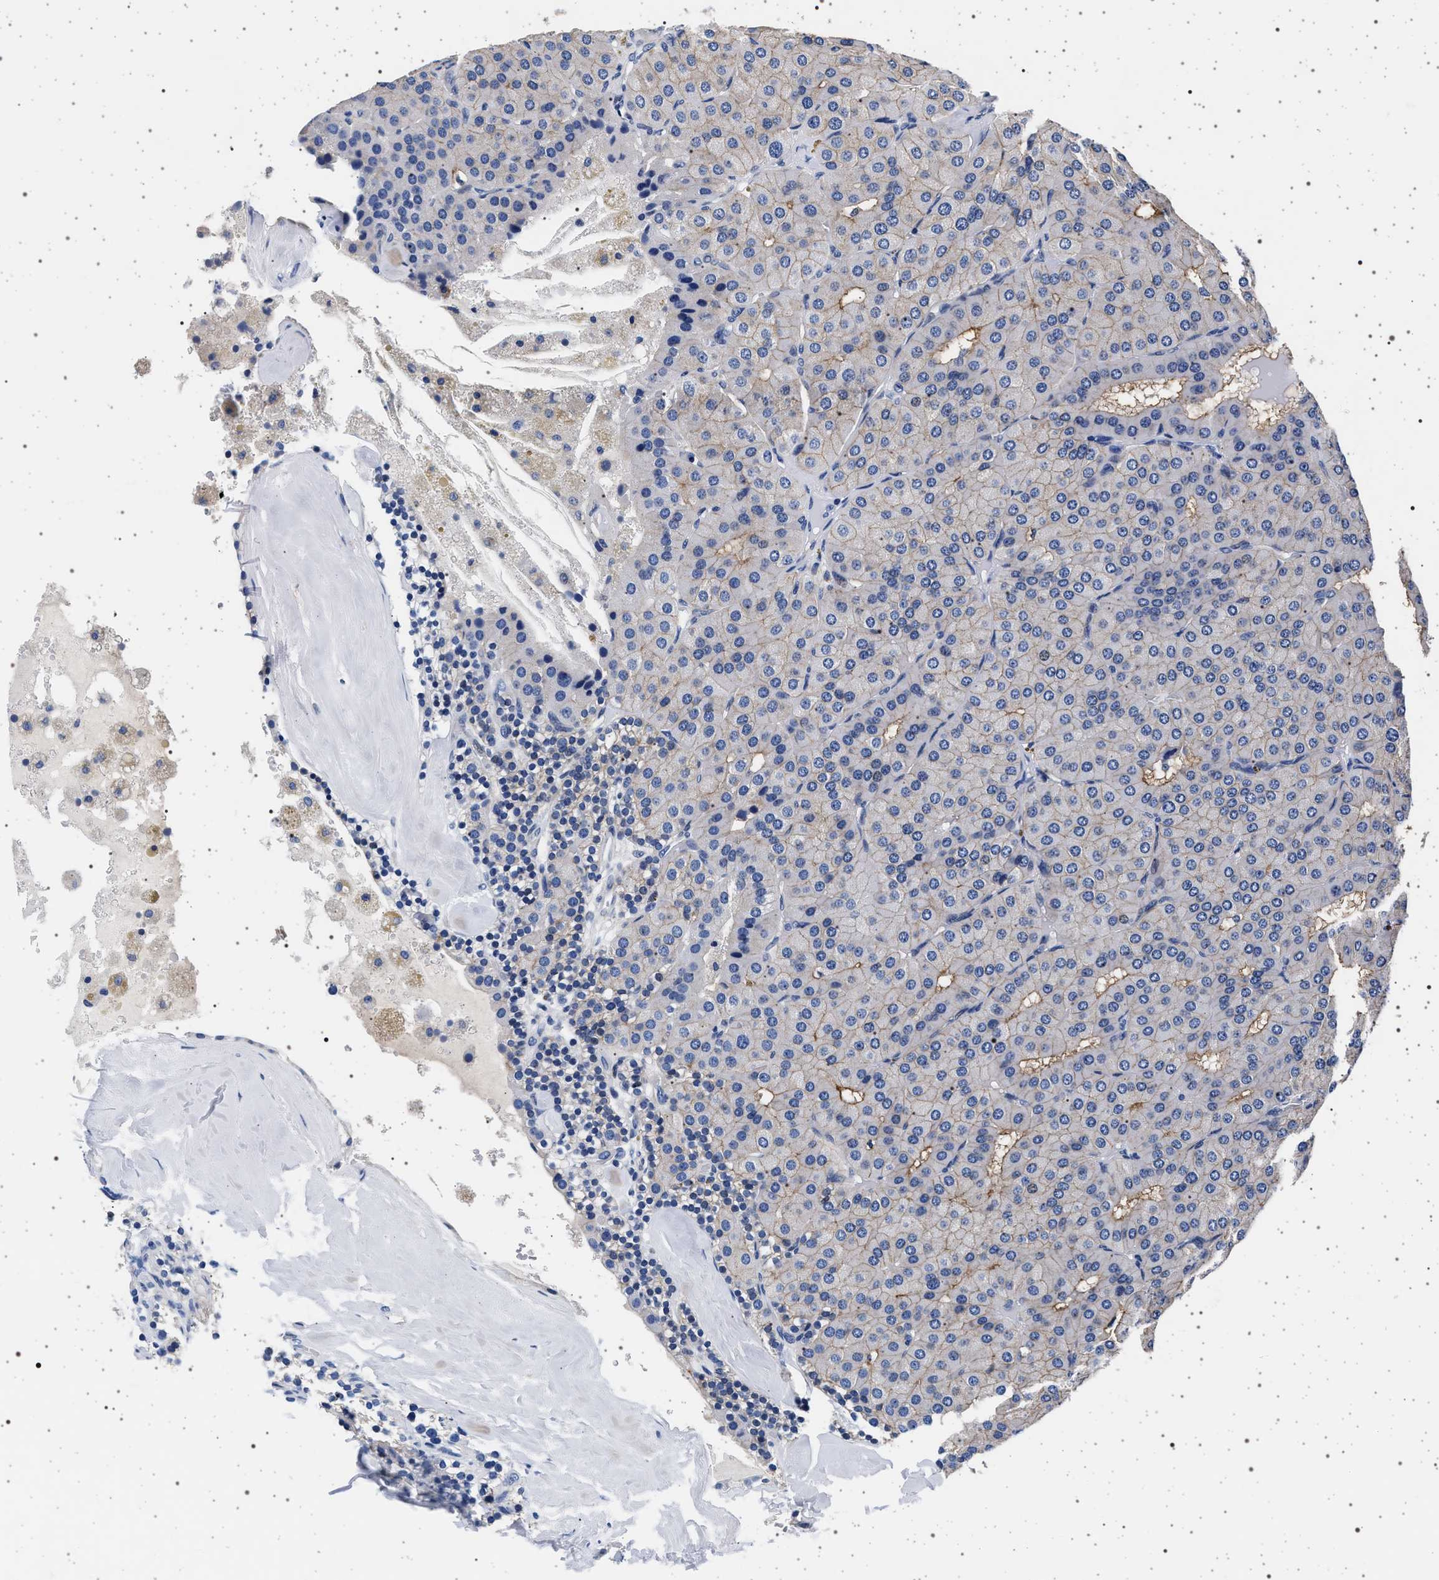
{"staining": {"intensity": "moderate", "quantity": "<25%", "location": "cytoplasmic/membranous"}, "tissue": "parathyroid gland", "cell_type": "Glandular cells", "image_type": "normal", "snomed": [{"axis": "morphology", "description": "Normal tissue, NOS"}, {"axis": "morphology", "description": "Adenoma, NOS"}, {"axis": "topography", "description": "Parathyroid gland"}], "caption": "Immunohistochemistry (IHC) micrograph of unremarkable parathyroid gland: human parathyroid gland stained using IHC demonstrates low levels of moderate protein expression localized specifically in the cytoplasmic/membranous of glandular cells, appearing as a cytoplasmic/membranous brown color.", "gene": "SLC9A1", "patient": {"sex": "female", "age": 86}}